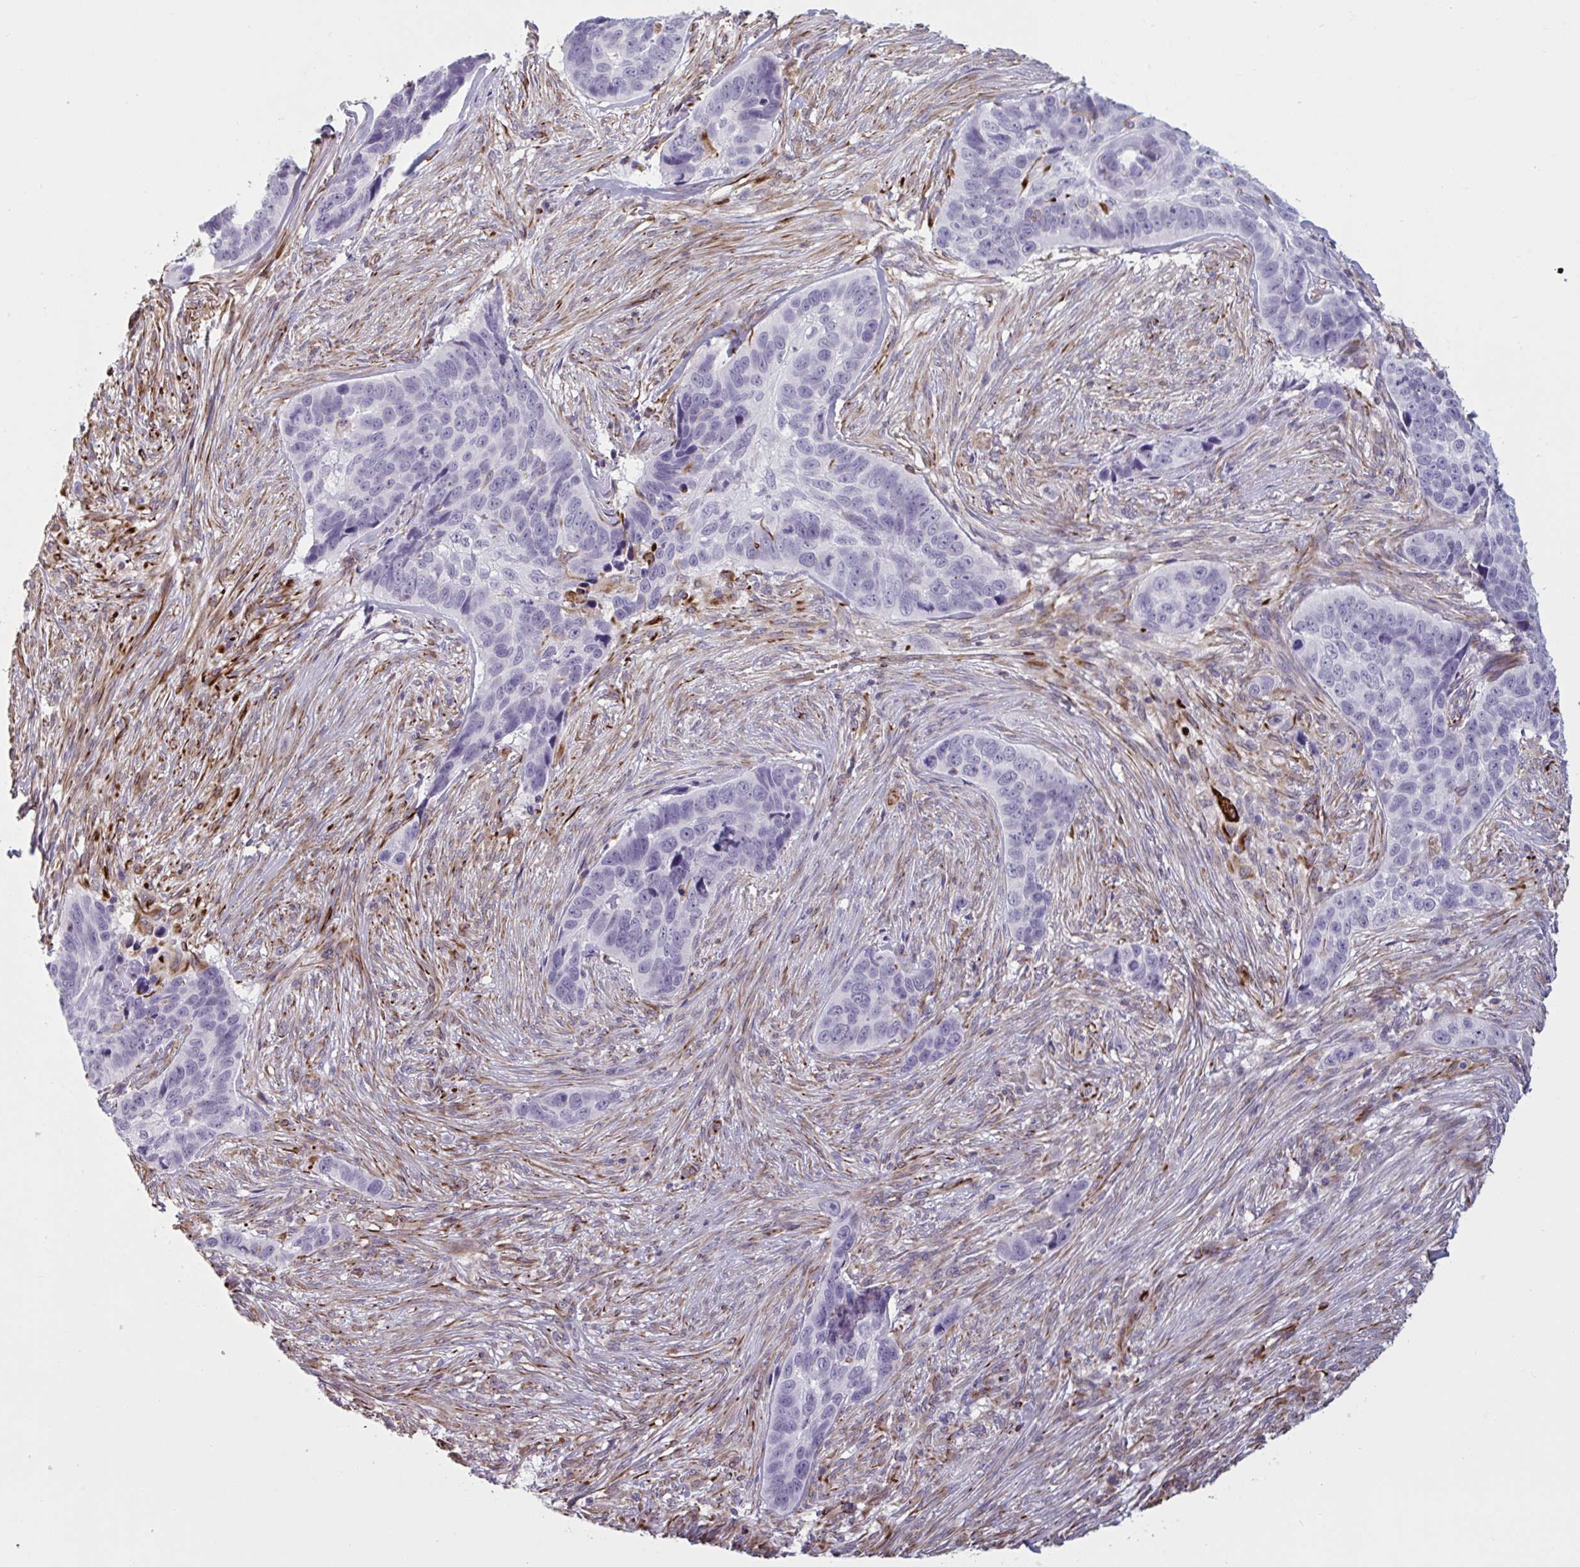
{"staining": {"intensity": "negative", "quantity": "none", "location": "none"}, "tissue": "skin cancer", "cell_type": "Tumor cells", "image_type": "cancer", "snomed": [{"axis": "morphology", "description": "Basal cell carcinoma"}, {"axis": "topography", "description": "Skin"}], "caption": "This micrograph is of skin basal cell carcinoma stained with immunohistochemistry to label a protein in brown with the nuclei are counter-stained blue. There is no positivity in tumor cells.", "gene": "OR1L3", "patient": {"sex": "female", "age": 82}}